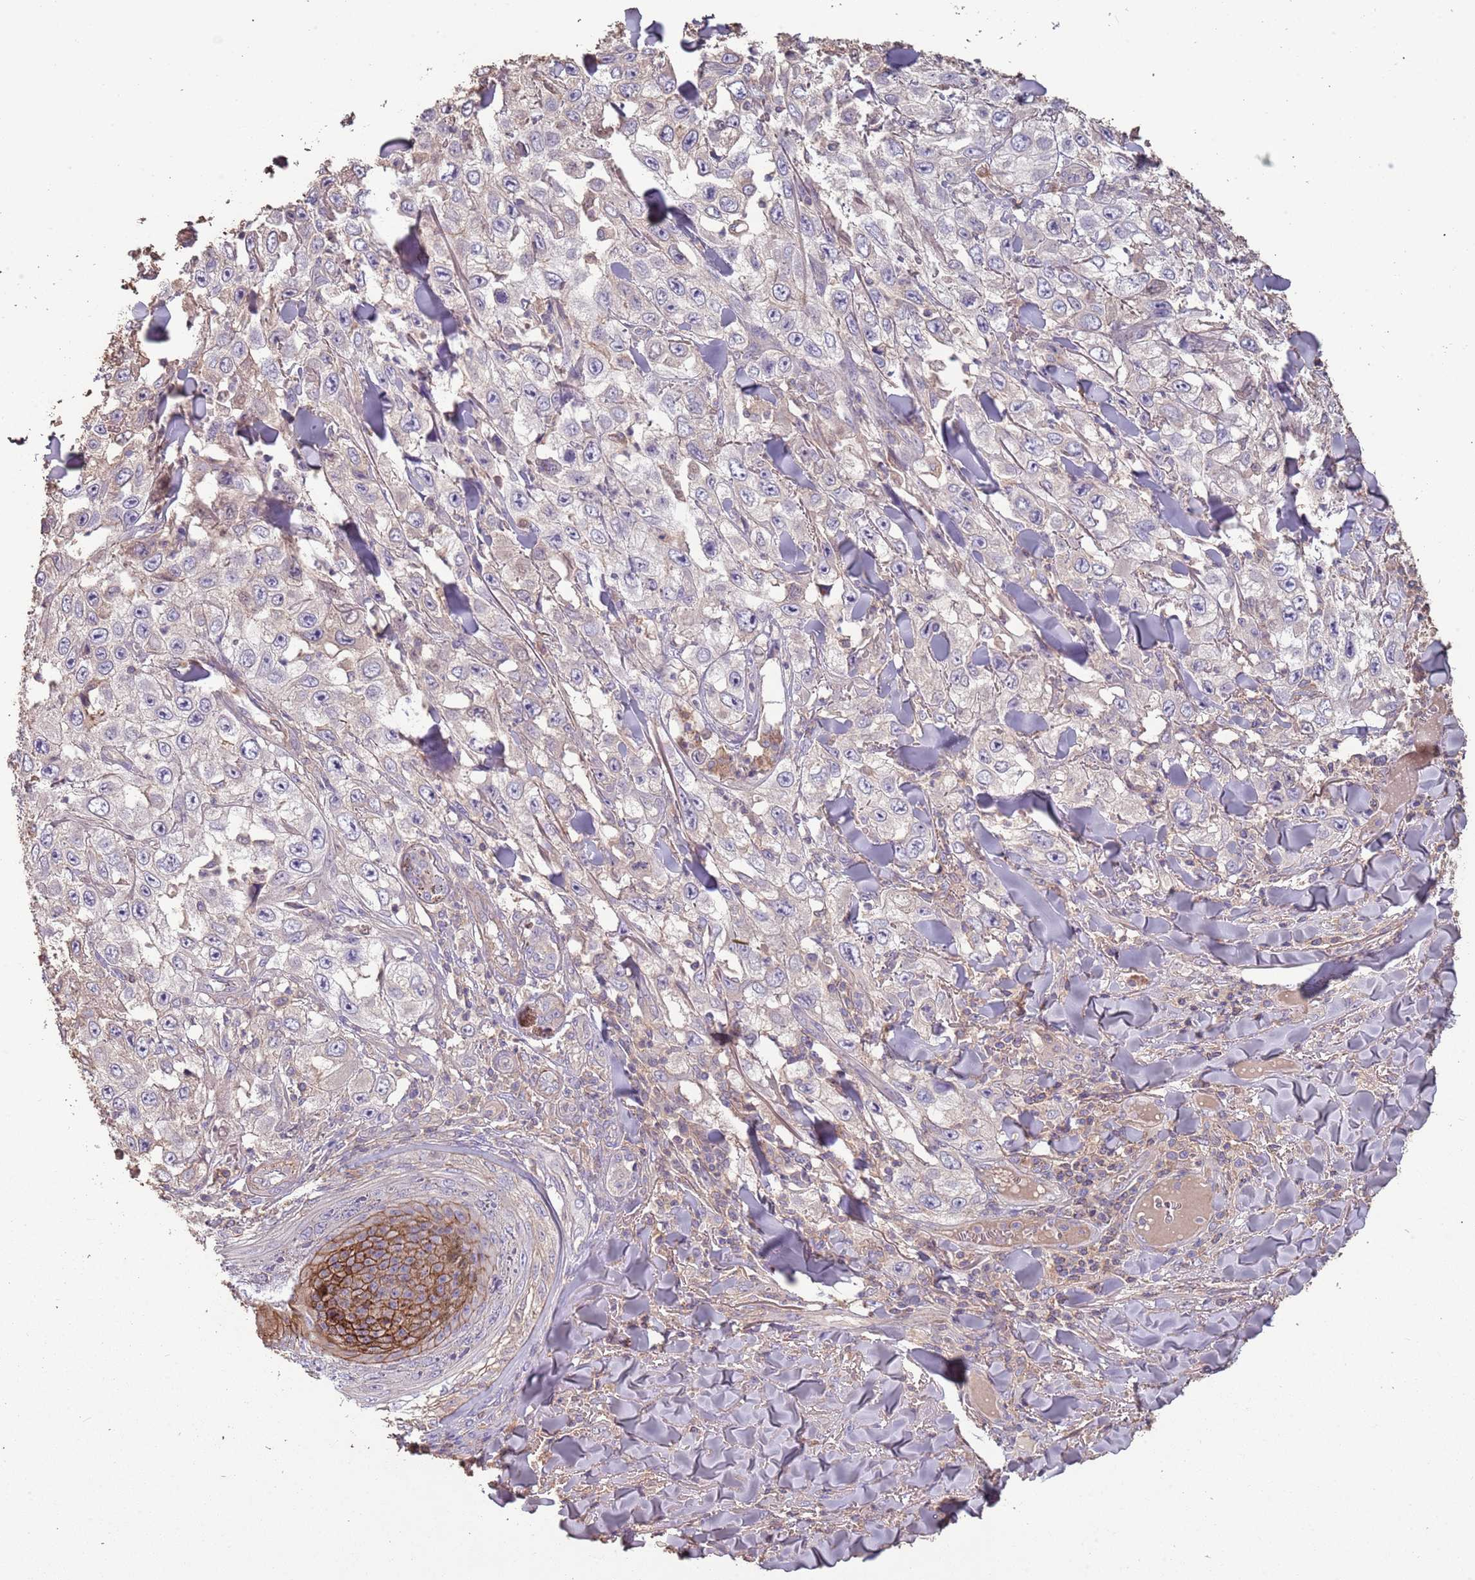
{"staining": {"intensity": "negative", "quantity": "none", "location": "none"}, "tissue": "skin cancer", "cell_type": "Tumor cells", "image_type": "cancer", "snomed": [{"axis": "morphology", "description": "Squamous cell carcinoma, NOS"}, {"axis": "topography", "description": "Skin"}], "caption": "This is an IHC micrograph of squamous cell carcinoma (skin). There is no staining in tumor cells.", "gene": "FECH", "patient": {"sex": "male", "age": 82}}